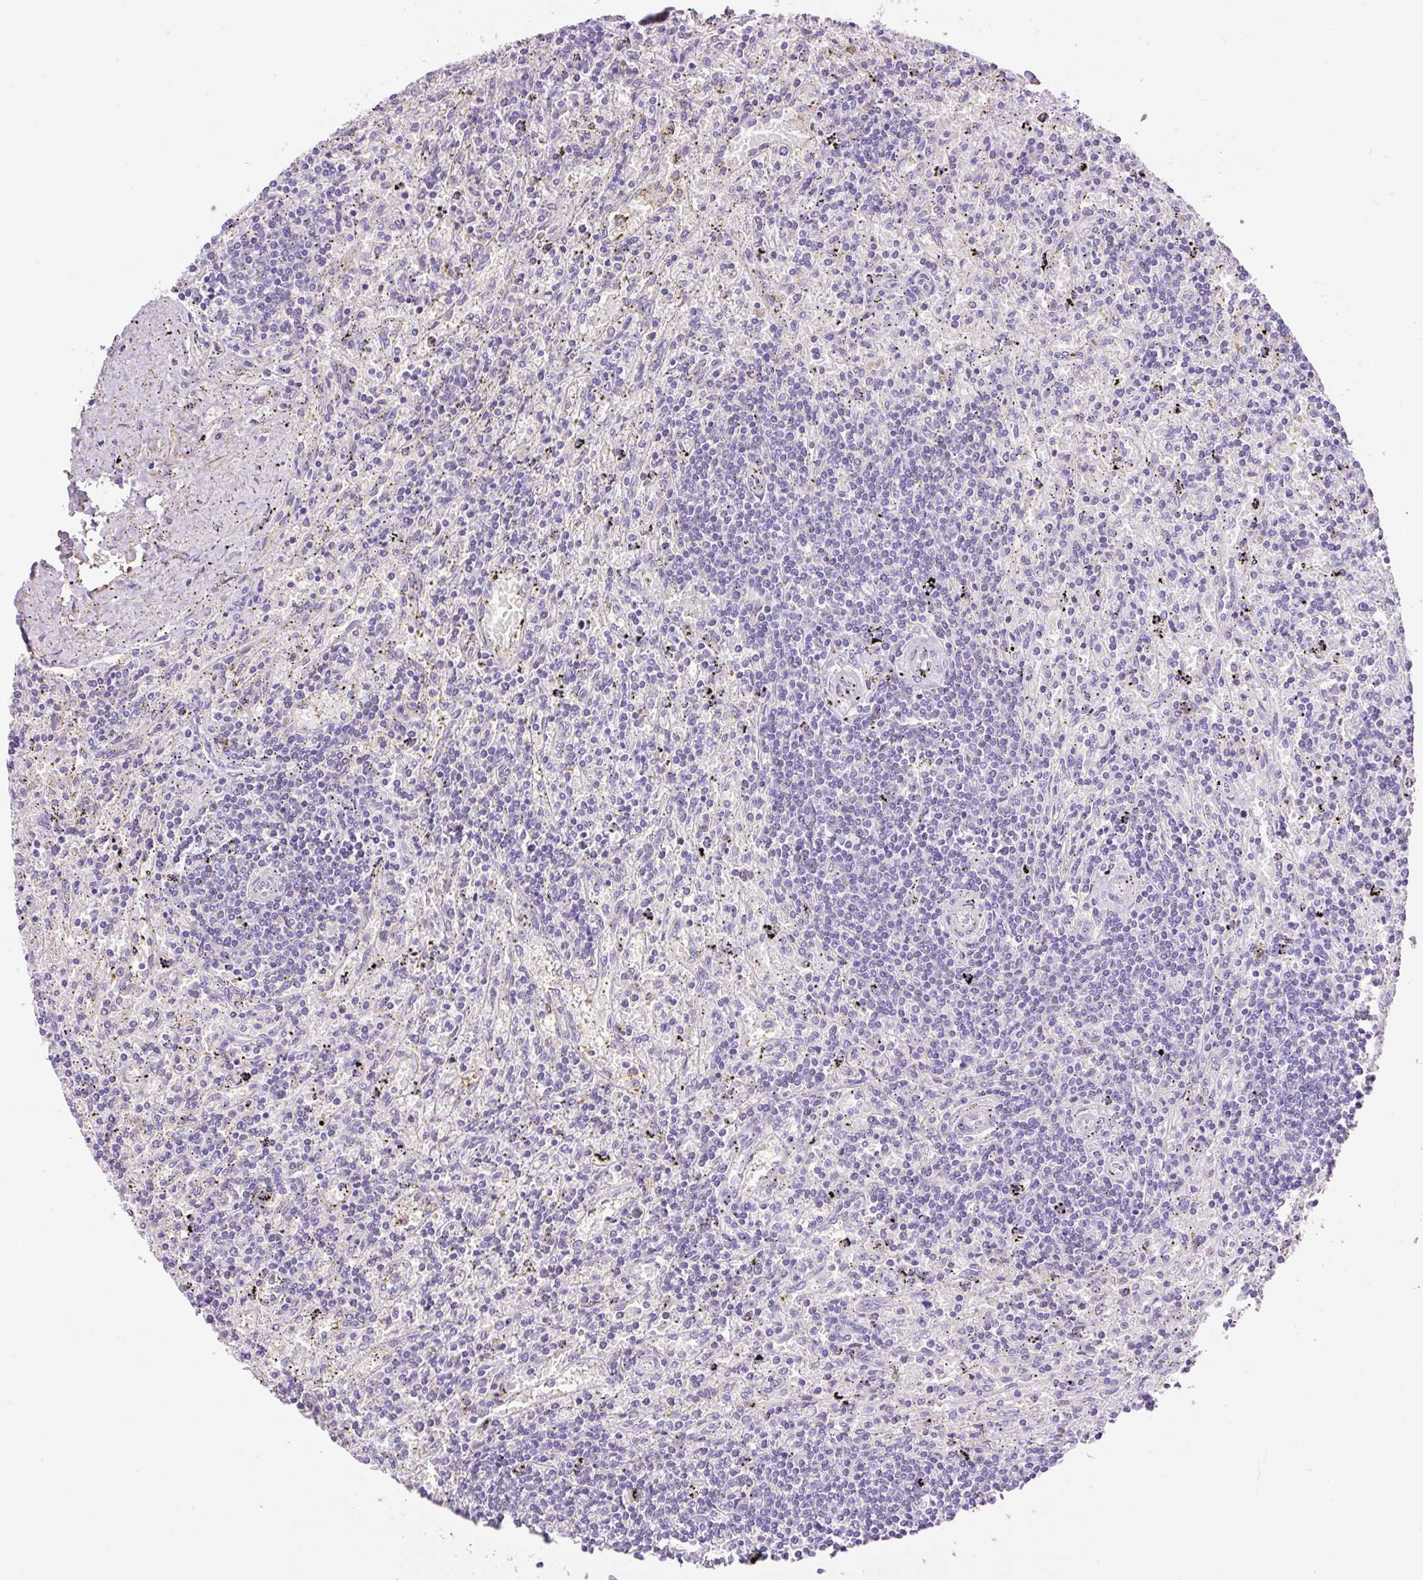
{"staining": {"intensity": "negative", "quantity": "none", "location": "none"}, "tissue": "lymphoma", "cell_type": "Tumor cells", "image_type": "cancer", "snomed": [{"axis": "morphology", "description": "Malignant lymphoma, non-Hodgkin's type, Low grade"}, {"axis": "topography", "description": "Spleen"}], "caption": "There is no significant positivity in tumor cells of malignant lymphoma, non-Hodgkin's type (low-grade). The staining was performed using DAB to visualize the protein expression in brown, while the nuclei were stained in blue with hematoxylin (Magnification: 20x).", "gene": "TDRD15", "patient": {"sex": "male", "age": 76}}